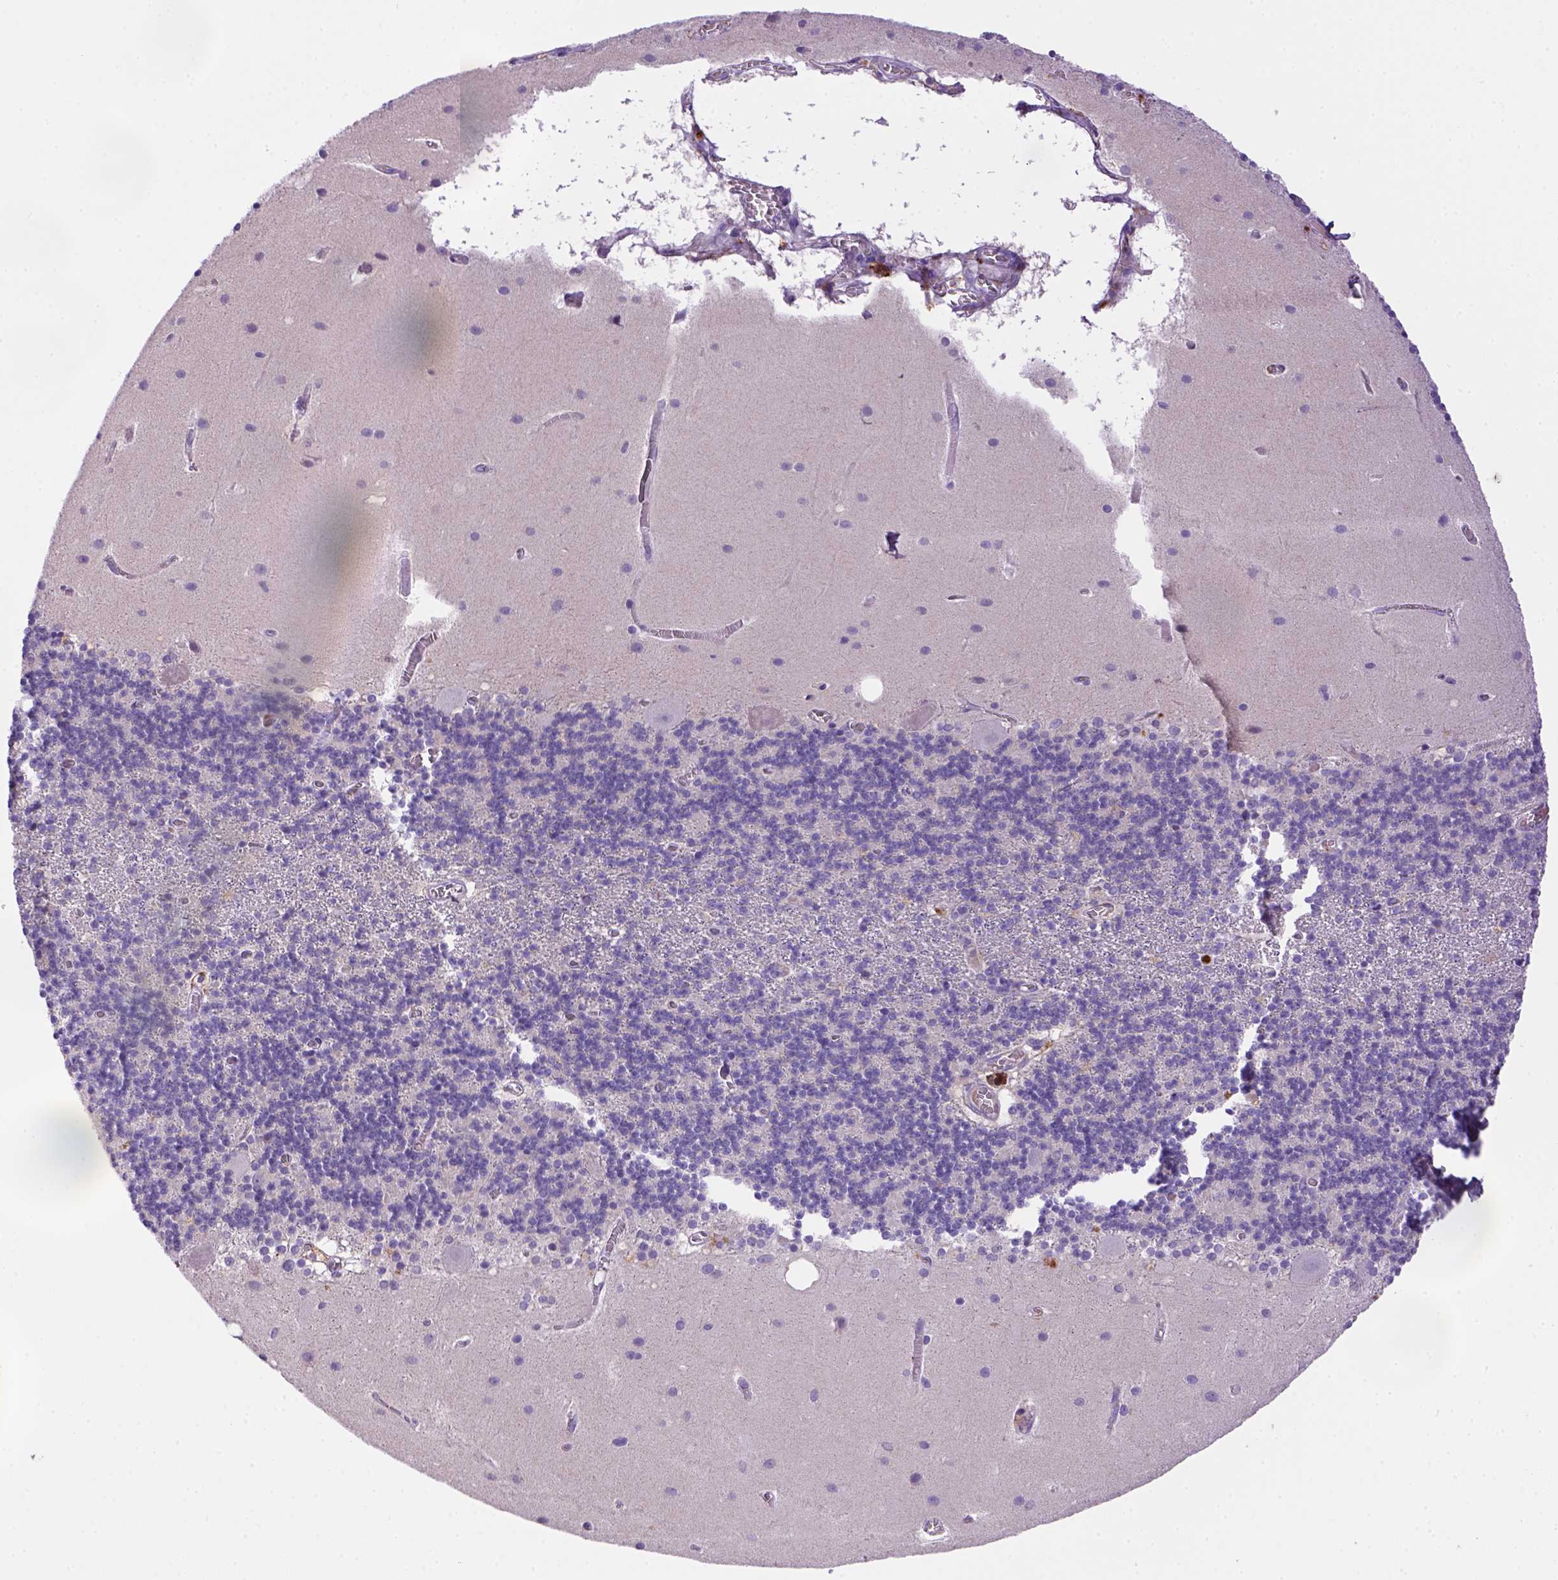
{"staining": {"intensity": "negative", "quantity": "none", "location": "none"}, "tissue": "cerebellum", "cell_type": "Cells in granular layer", "image_type": "normal", "snomed": [{"axis": "morphology", "description": "Normal tissue, NOS"}, {"axis": "topography", "description": "Cerebellum"}], "caption": "Cells in granular layer are negative for protein expression in benign human cerebellum. Nuclei are stained in blue.", "gene": "CD14", "patient": {"sex": "male", "age": 70}}